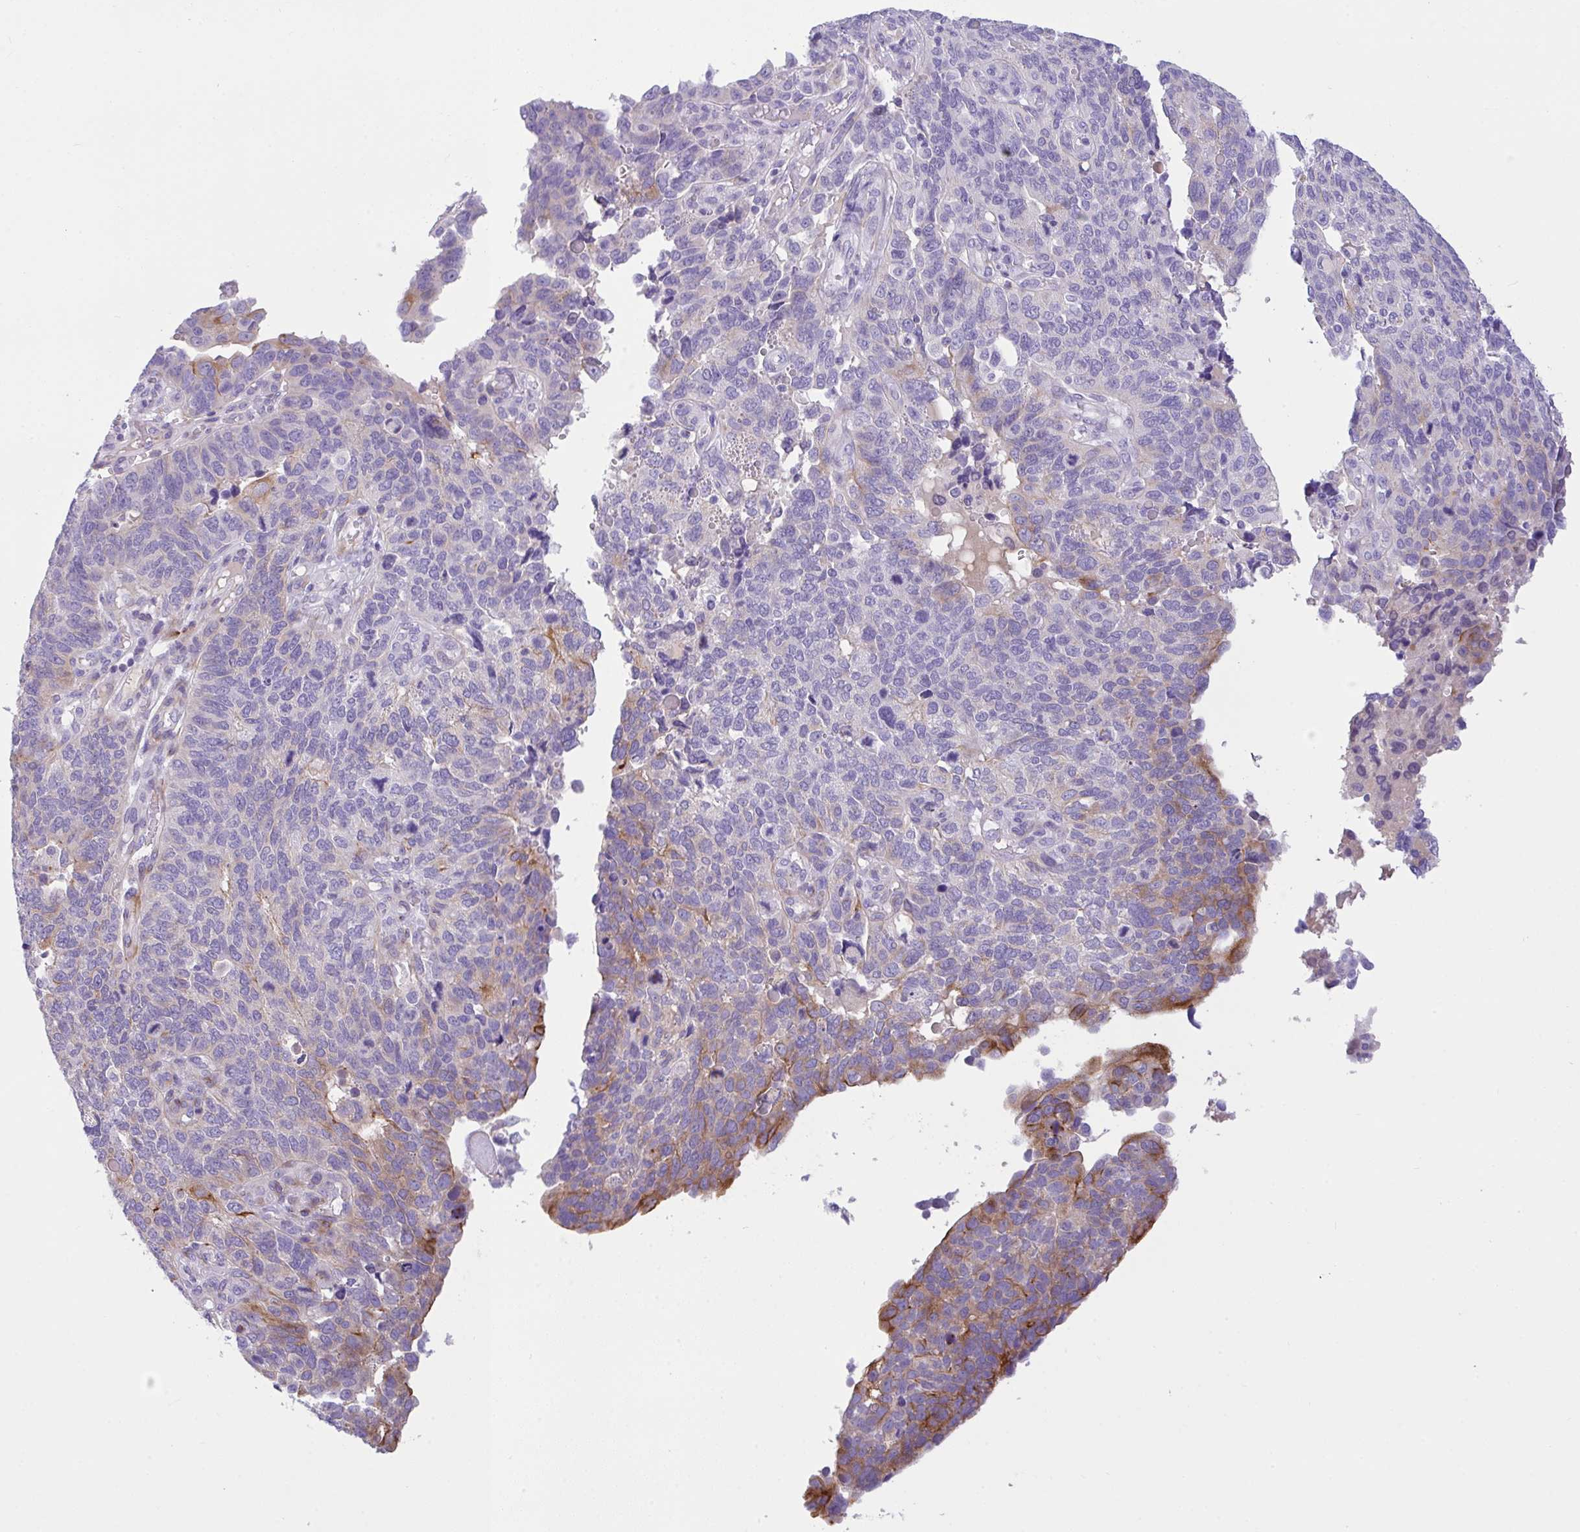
{"staining": {"intensity": "moderate", "quantity": "<25%", "location": "cytoplasmic/membranous"}, "tissue": "endometrial cancer", "cell_type": "Tumor cells", "image_type": "cancer", "snomed": [{"axis": "morphology", "description": "Adenocarcinoma, NOS"}, {"axis": "topography", "description": "Endometrium"}], "caption": "The micrograph shows staining of adenocarcinoma (endometrial), revealing moderate cytoplasmic/membranous protein expression (brown color) within tumor cells.", "gene": "FBXL20", "patient": {"sex": "female", "age": 66}}